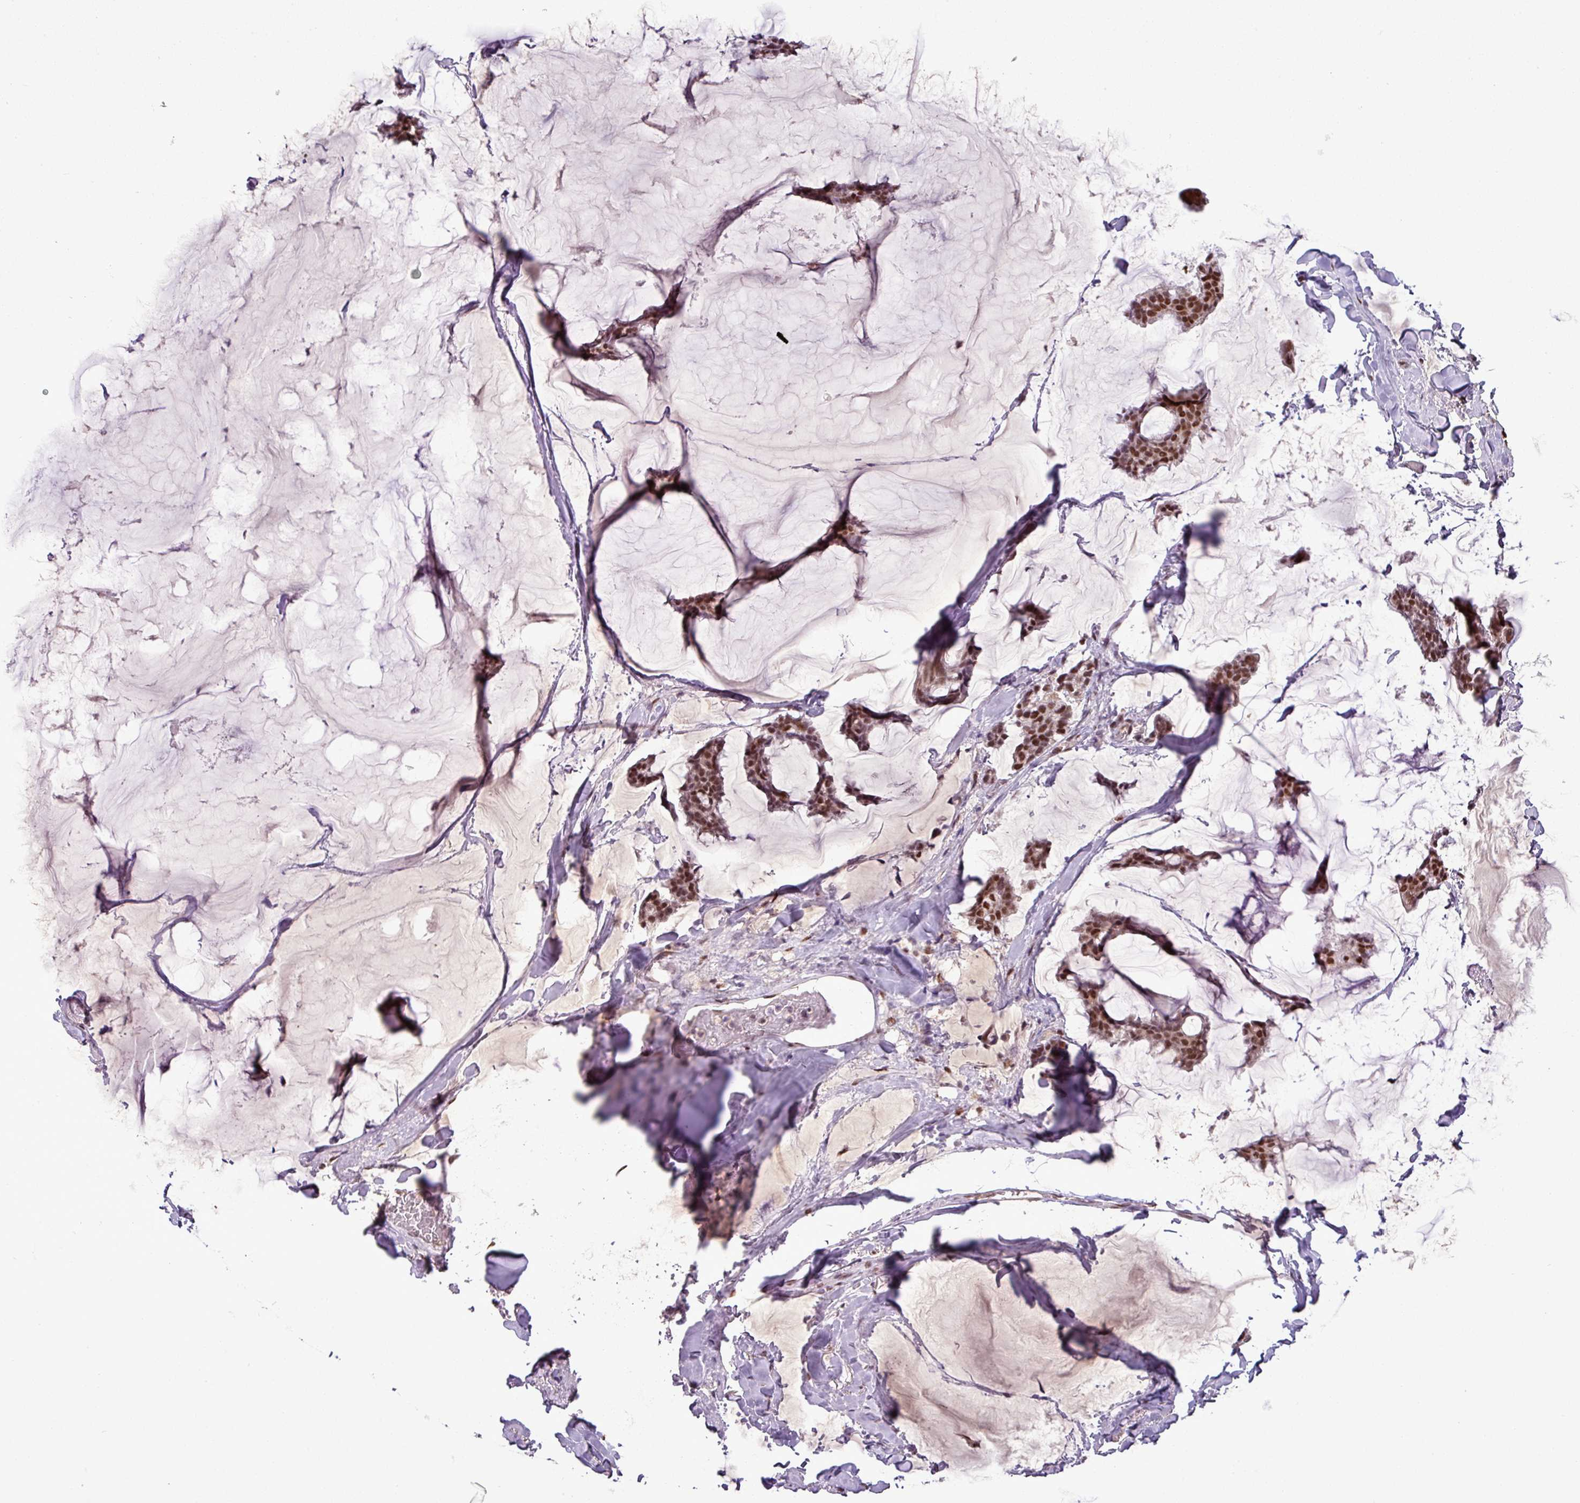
{"staining": {"intensity": "strong", "quantity": ">75%", "location": "nuclear"}, "tissue": "breast cancer", "cell_type": "Tumor cells", "image_type": "cancer", "snomed": [{"axis": "morphology", "description": "Duct carcinoma"}, {"axis": "topography", "description": "Breast"}], "caption": "Breast invasive ductal carcinoma stained for a protein exhibits strong nuclear positivity in tumor cells. (Brightfield microscopy of DAB IHC at high magnification).", "gene": "IRF2BPL", "patient": {"sex": "female", "age": 93}}